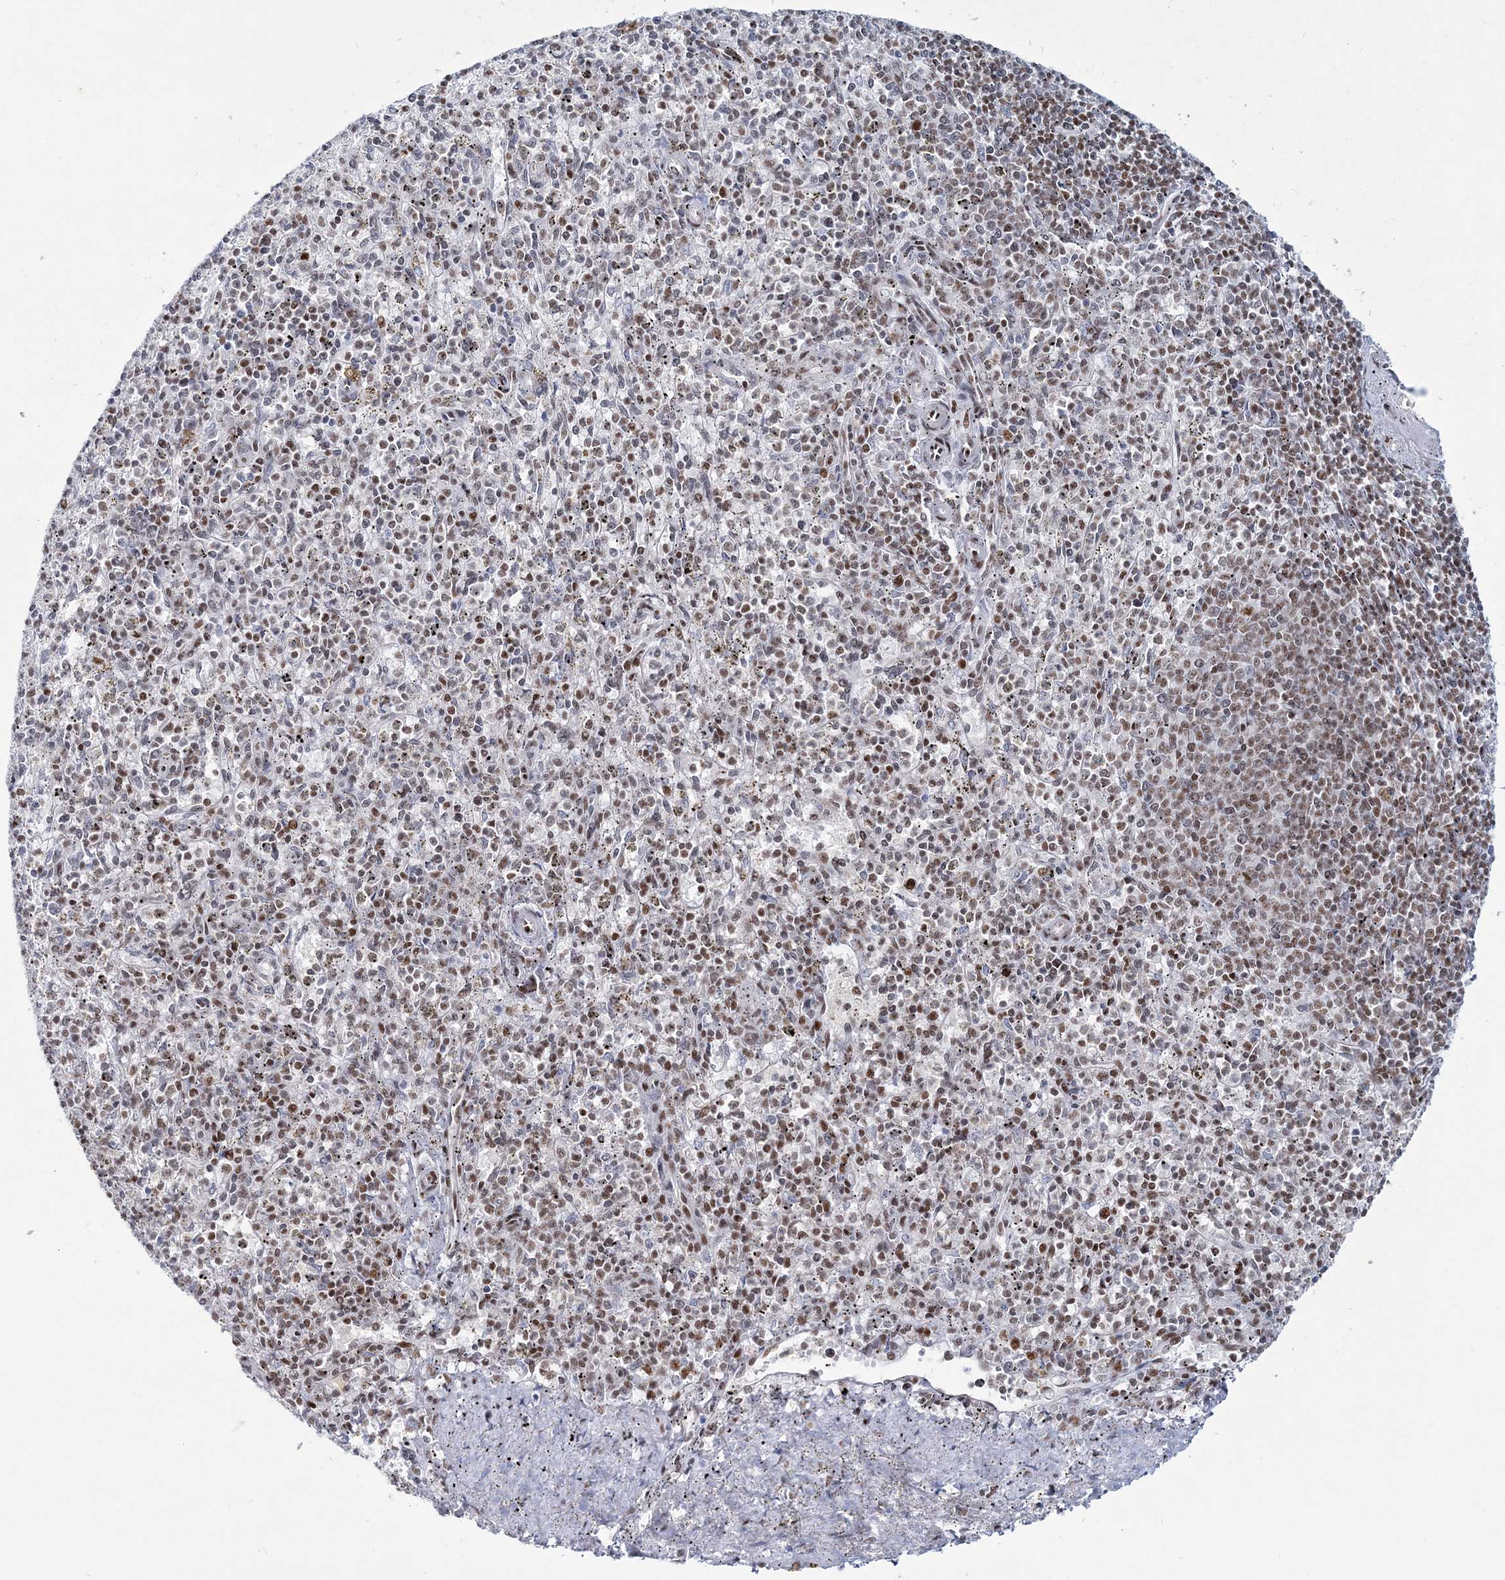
{"staining": {"intensity": "moderate", "quantity": "<25%", "location": "nuclear"}, "tissue": "spleen", "cell_type": "Cells in red pulp", "image_type": "normal", "snomed": [{"axis": "morphology", "description": "Normal tissue, NOS"}, {"axis": "topography", "description": "Spleen"}], "caption": "A high-resolution image shows IHC staining of normal spleen, which exhibits moderate nuclear positivity in about <25% of cells in red pulp.", "gene": "LRRFIP2", "patient": {"sex": "male", "age": 72}}